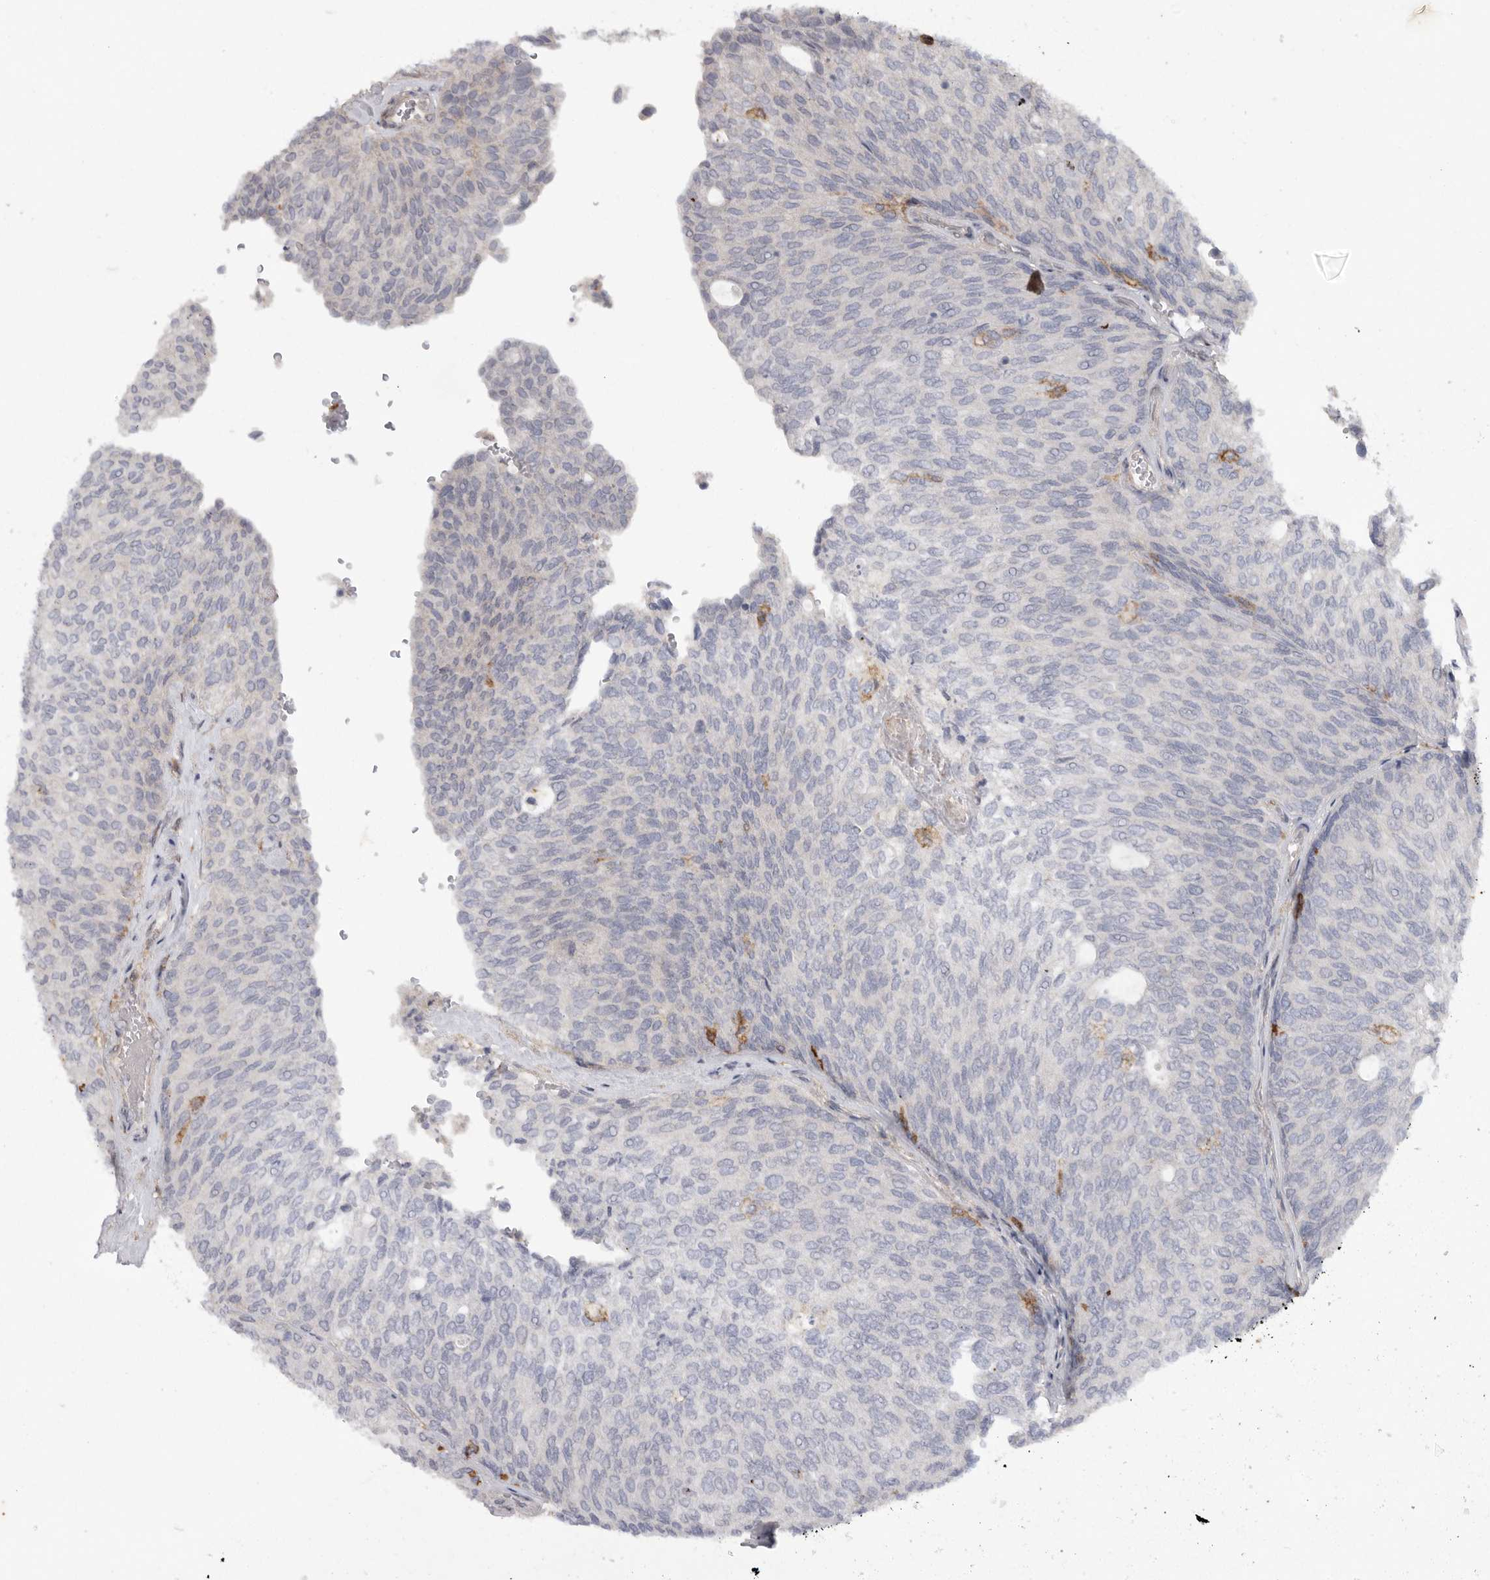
{"staining": {"intensity": "negative", "quantity": "none", "location": "none"}, "tissue": "urothelial cancer", "cell_type": "Tumor cells", "image_type": "cancer", "snomed": [{"axis": "morphology", "description": "Urothelial carcinoma, Low grade"}, {"axis": "topography", "description": "Urinary bladder"}], "caption": "Immunohistochemistry image of urothelial cancer stained for a protein (brown), which reveals no expression in tumor cells.", "gene": "SIGLEC10", "patient": {"sex": "female", "age": 79}}